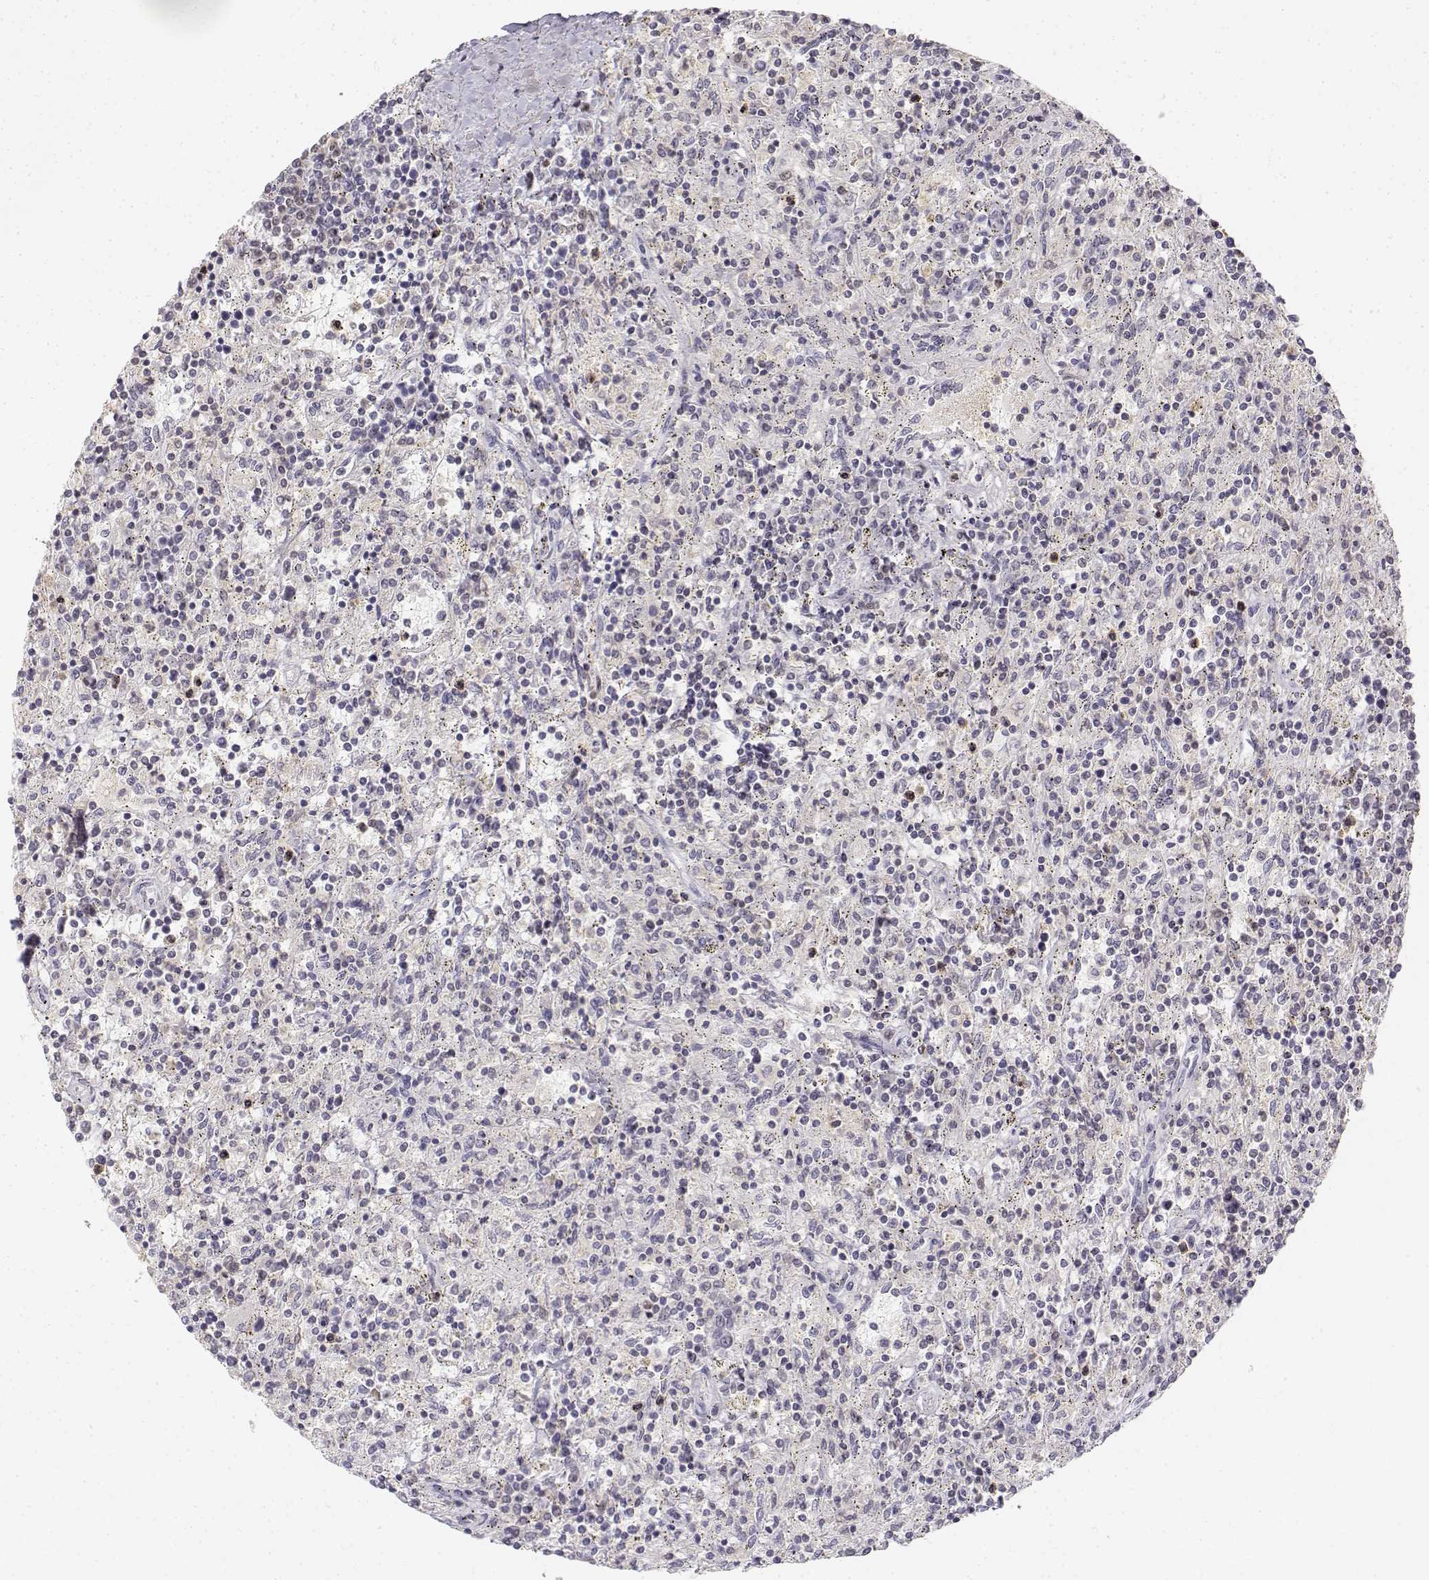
{"staining": {"intensity": "negative", "quantity": "none", "location": "none"}, "tissue": "lymphoma", "cell_type": "Tumor cells", "image_type": "cancer", "snomed": [{"axis": "morphology", "description": "Malignant lymphoma, non-Hodgkin's type, Low grade"}, {"axis": "topography", "description": "Spleen"}], "caption": "Immunohistochemistry (IHC) histopathology image of neoplastic tissue: low-grade malignant lymphoma, non-Hodgkin's type stained with DAB (3,3'-diaminobenzidine) displays no significant protein staining in tumor cells. Nuclei are stained in blue.", "gene": "GLIPR1L2", "patient": {"sex": "male", "age": 62}}